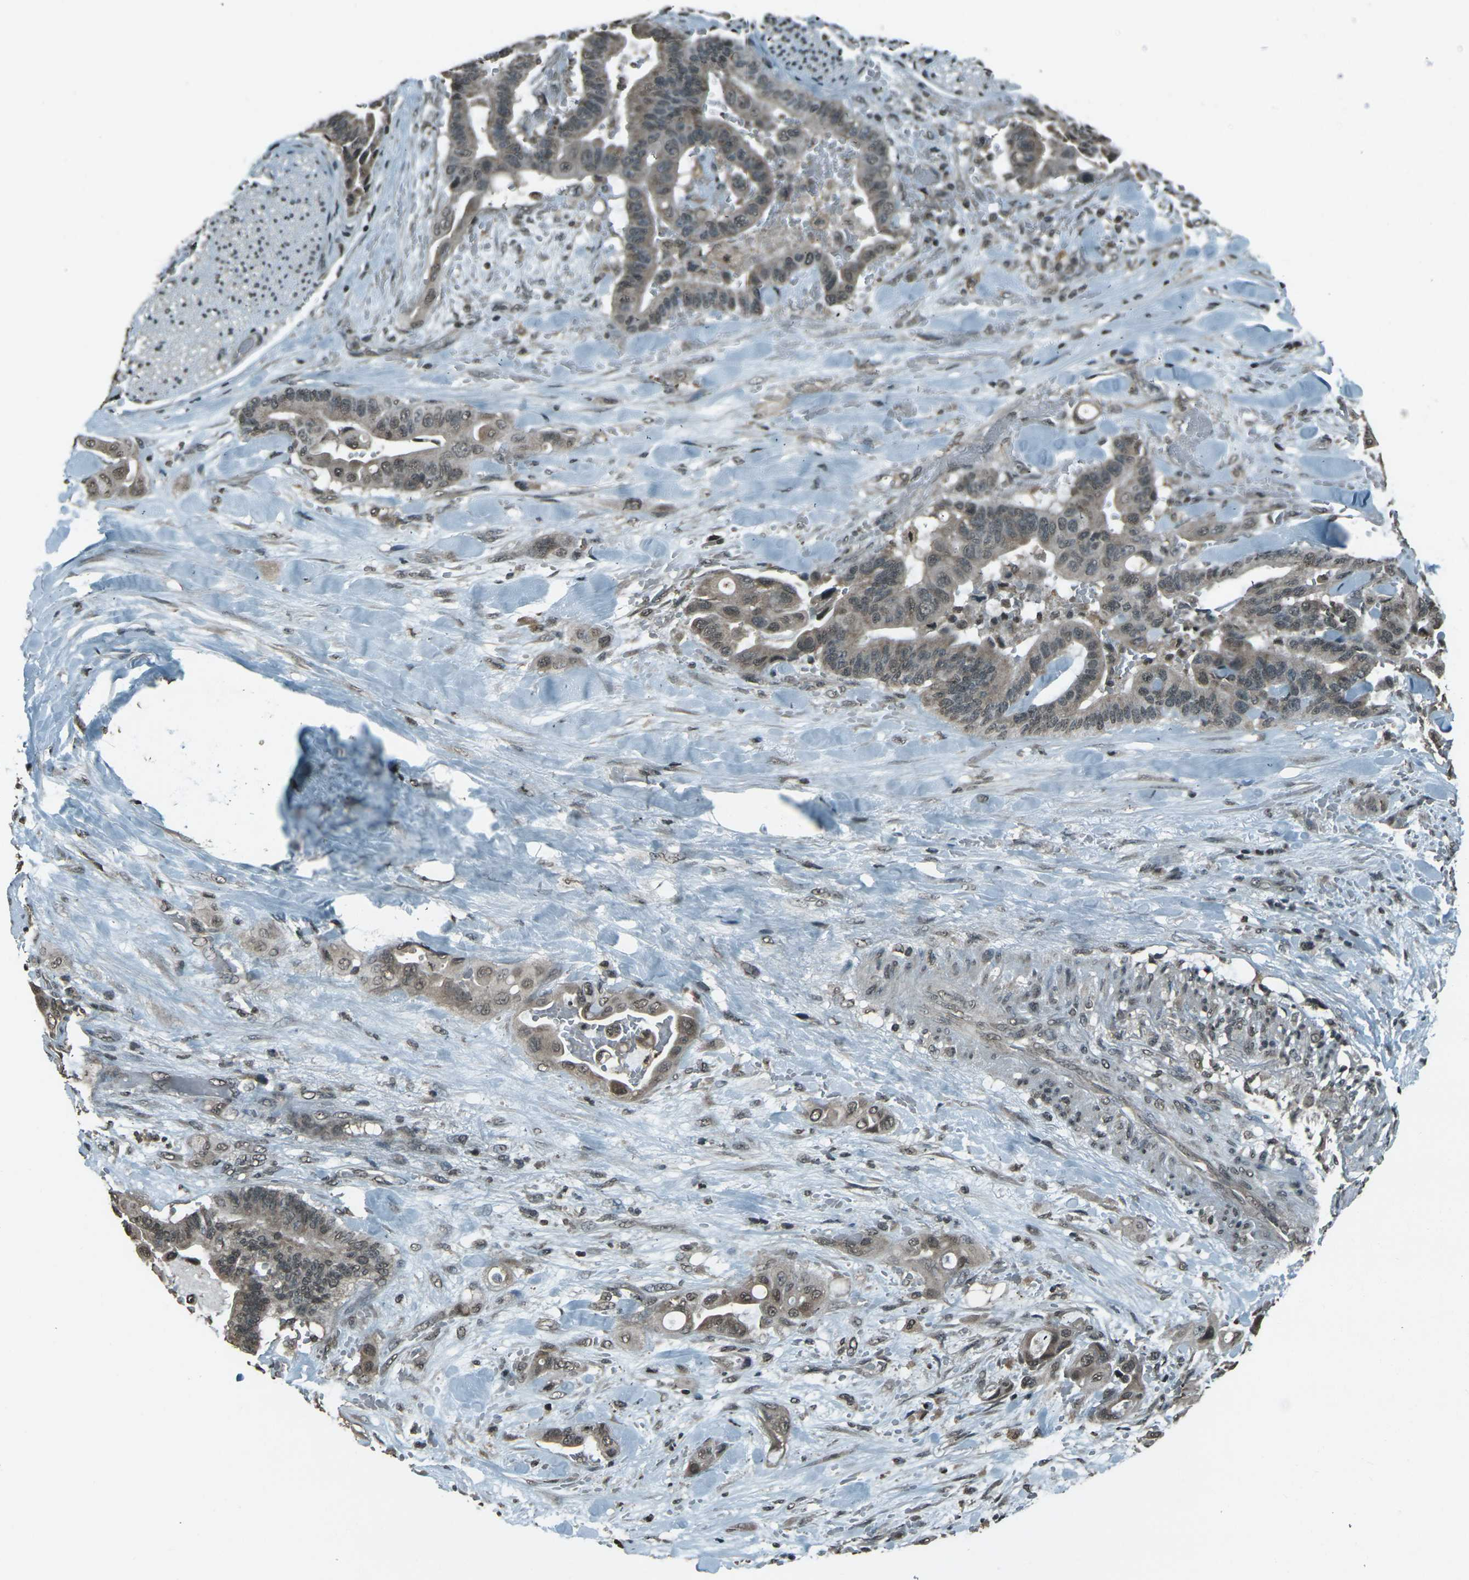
{"staining": {"intensity": "weak", "quantity": ">75%", "location": "cytoplasmic/membranous,nuclear"}, "tissue": "liver cancer", "cell_type": "Tumor cells", "image_type": "cancer", "snomed": [{"axis": "morphology", "description": "Cholangiocarcinoma"}, {"axis": "topography", "description": "Liver"}], "caption": "Protein expression analysis of liver cholangiocarcinoma reveals weak cytoplasmic/membranous and nuclear positivity in approximately >75% of tumor cells. Nuclei are stained in blue.", "gene": "PRPF8", "patient": {"sex": "female", "age": 61}}